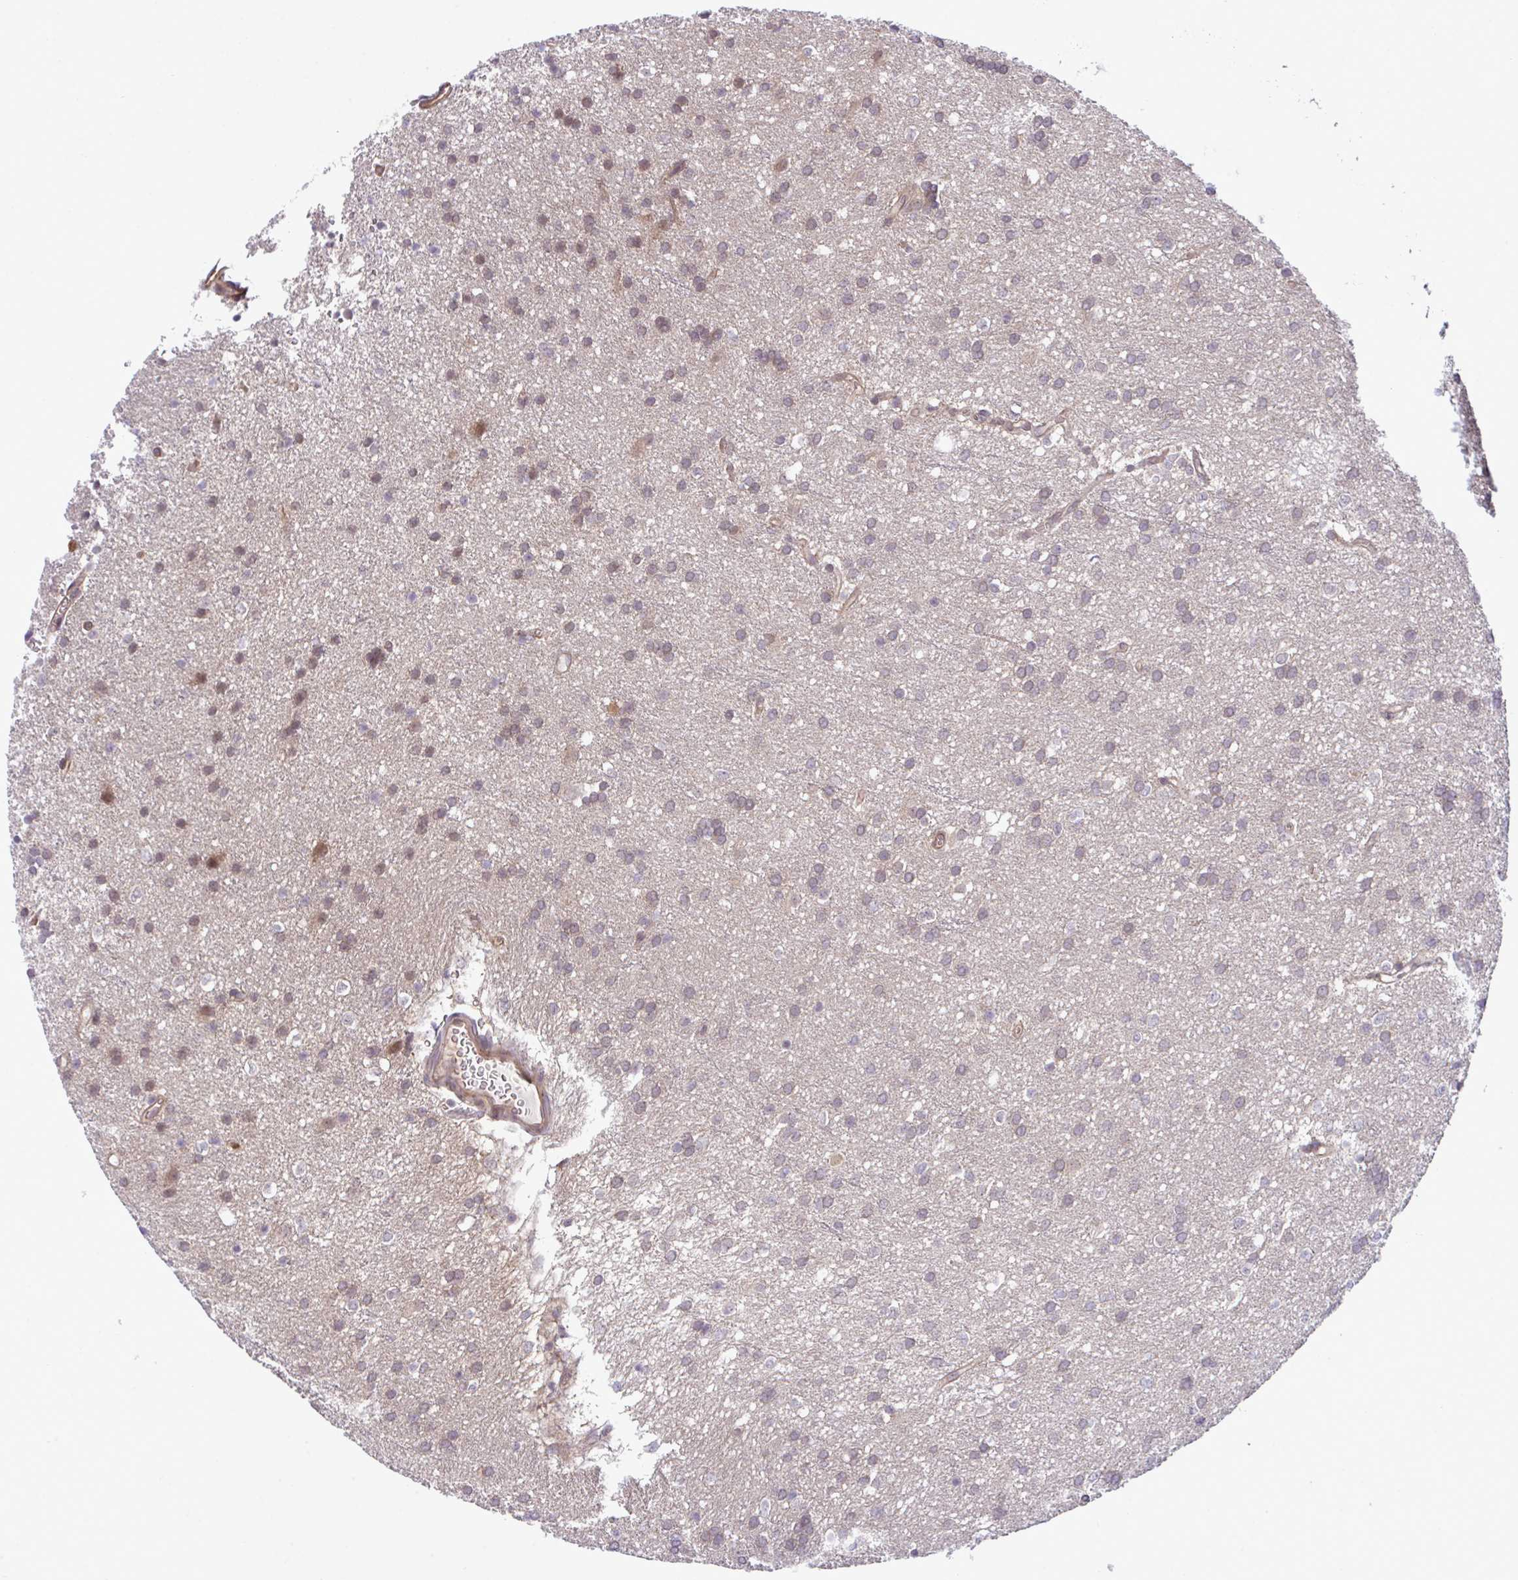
{"staining": {"intensity": "weak", "quantity": "<25%", "location": "nuclear"}, "tissue": "glioma", "cell_type": "Tumor cells", "image_type": "cancer", "snomed": [{"axis": "morphology", "description": "Glioma, malignant, Low grade"}, {"axis": "topography", "description": "Brain"}], "caption": "DAB immunohistochemical staining of human glioma displays no significant staining in tumor cells.", "gene": "CMPK1", "patient": {"sex": "female", "age": 33}}